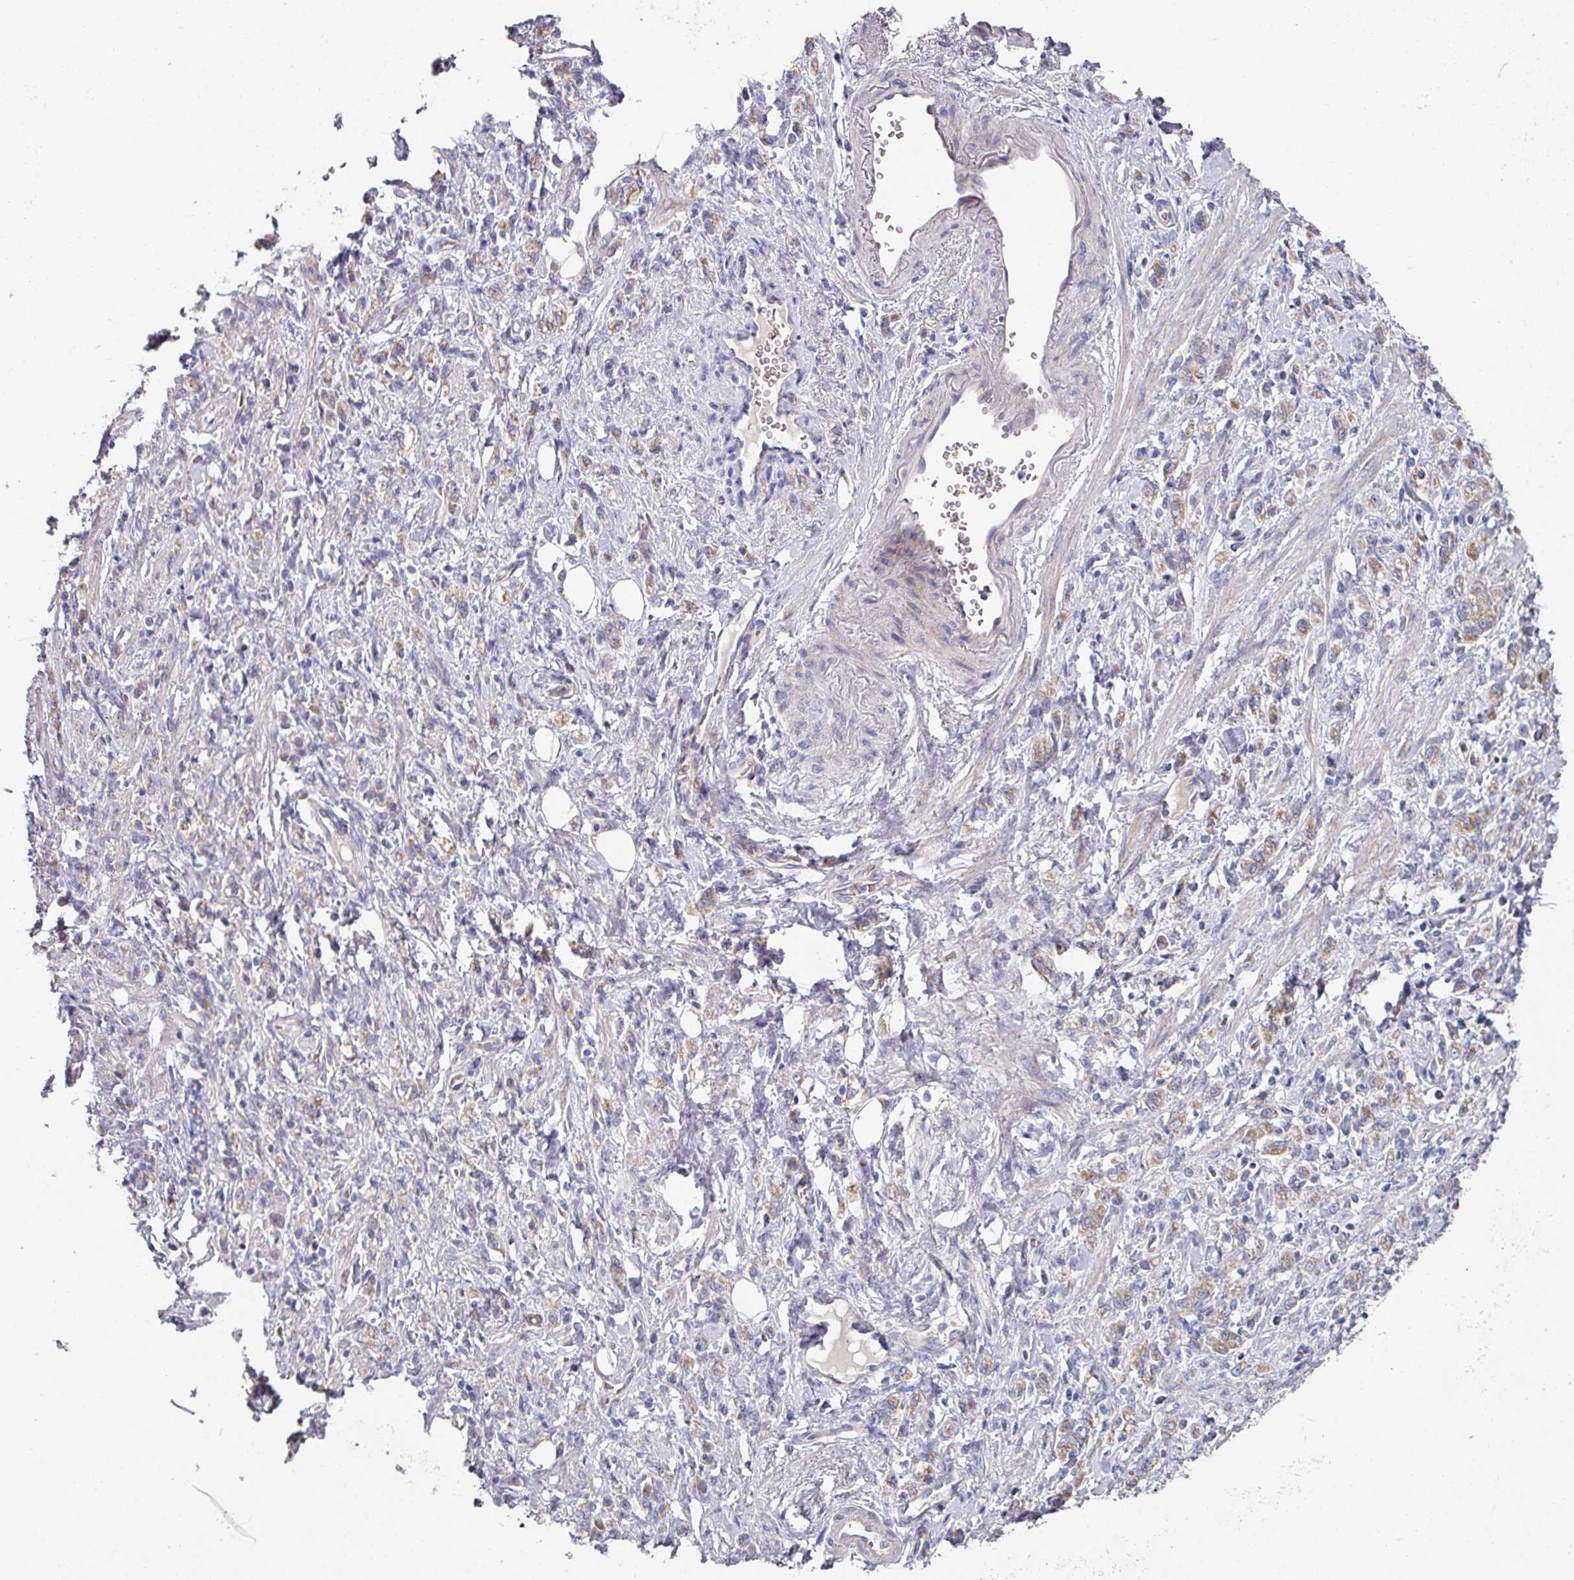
{"staining": {"intensity": "weak", "quantity": "<25%", "location": "cytoplasmic/membranous"}, "tissue": "stomach cancer", "cell_type": "Tumor cells", "image_type": "cancer", "snomed": [{"axis": "morphology", "description": "Adenocarcinoma, NOS"}, {"axis": "topography", "description": "Stomach"}], "caption": "Immunohistochemical staining of stomach adenocarcinoma shows no significant positivity in tumor cells.", "gene": "PYROXD2", "patient": {"sex": "male", "age": 77}}